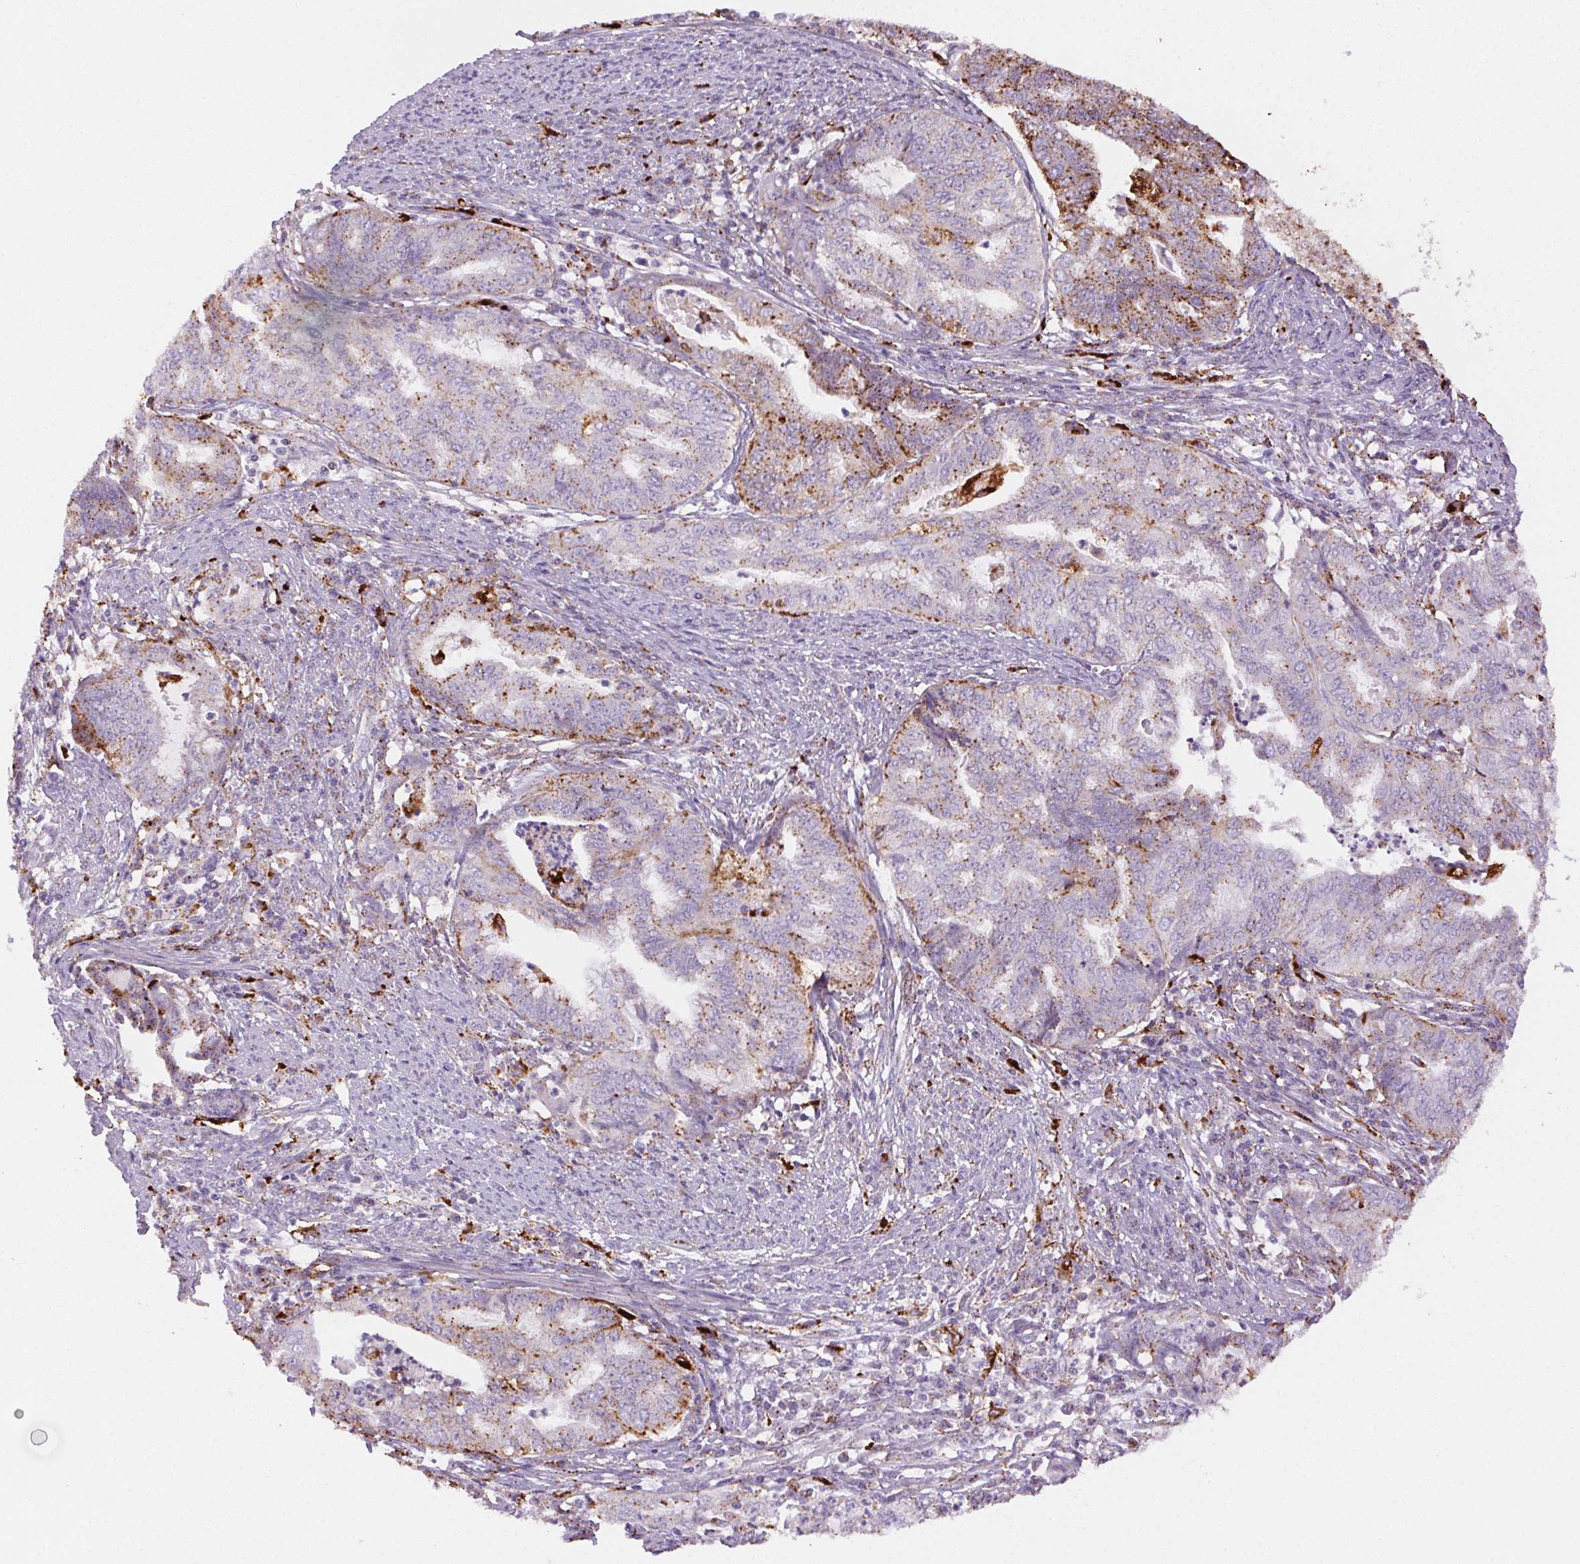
{"staining": {"intensity": "strong", "quantity": "25%-75%", "location": "cytoplasmic/membranous"}, "tissue": "endometrial cancer", "cell_type": "Tumor cells", "image_type": "cancer", "snomed": [{"axis": "morphology", "description": "Adenocarcinoma, NOS"}, {"axis": "topography", "description": "Endometrium"}], "caption": "Endometrial cancer tissue shows strong cytoplasmic/membranous positivity in approximately 25%-75% of tumor cells", "gene": "SCPEP1", "patient": {"sex": "female", "age": 79}}